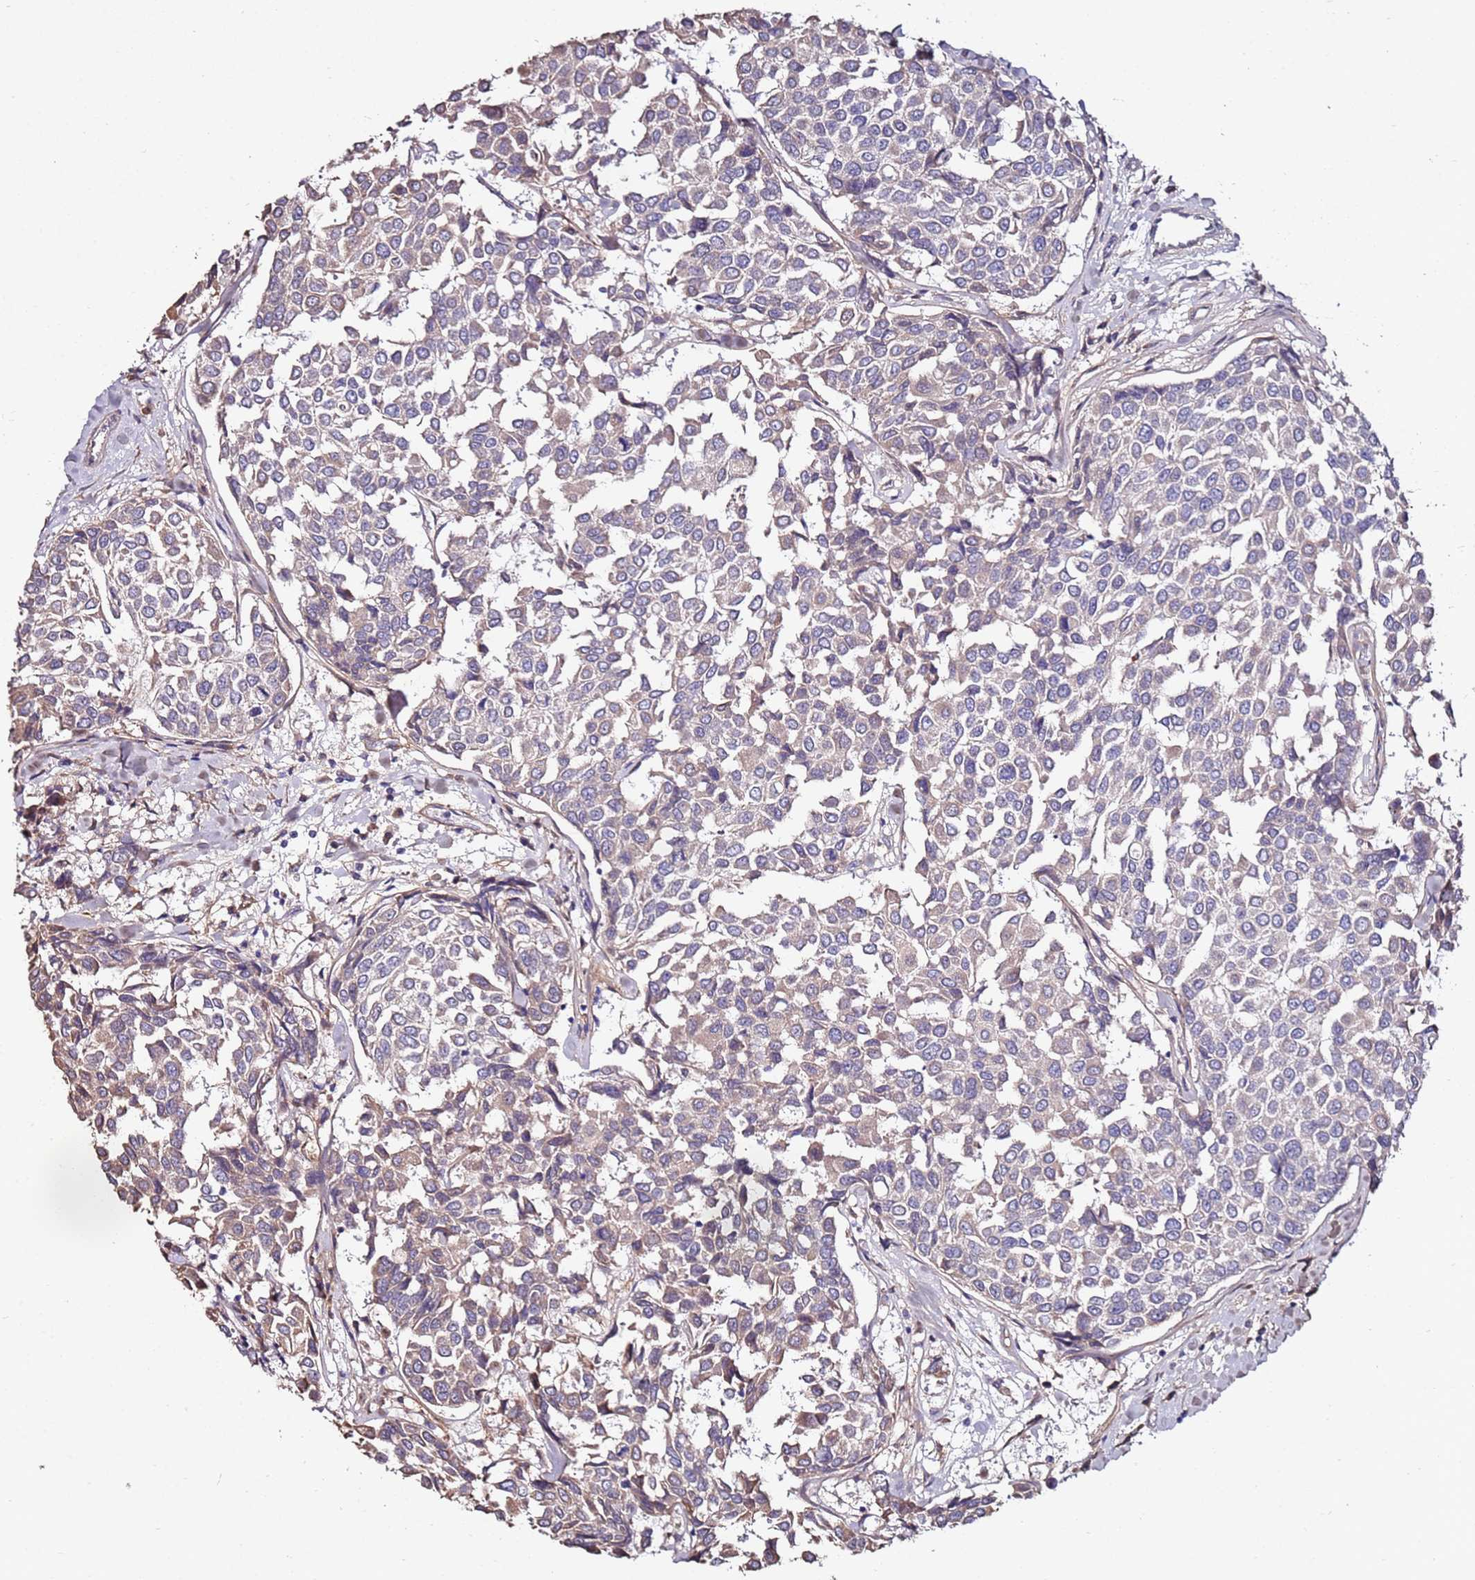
{"staining": {"intensity": "weak", "quantity": "25%-75%", "location": "cytoplasmic/membranous"}, "tissue": "breast cancer", "cell_type": "Tumor cells", "image_type": "cancer", "snomed": [{"axis": "morphology", "description": "Duct carcinoma"}, {"axis": "topography", "description": "Breast"}], "caption": "Immunohistochemistry (IHC) image of neoplastic tissue: breast intraductal carcinoma stained using immunohistochemistry (IHC) exhibits low levels of weak protein expression localized specifically in the cytoplasmic/membranous of tumor cells, appearing as a cytoplasmic/membranous brown color.", "gene": "C3orf80", "patient": {"sex": "female", "age": 55}}